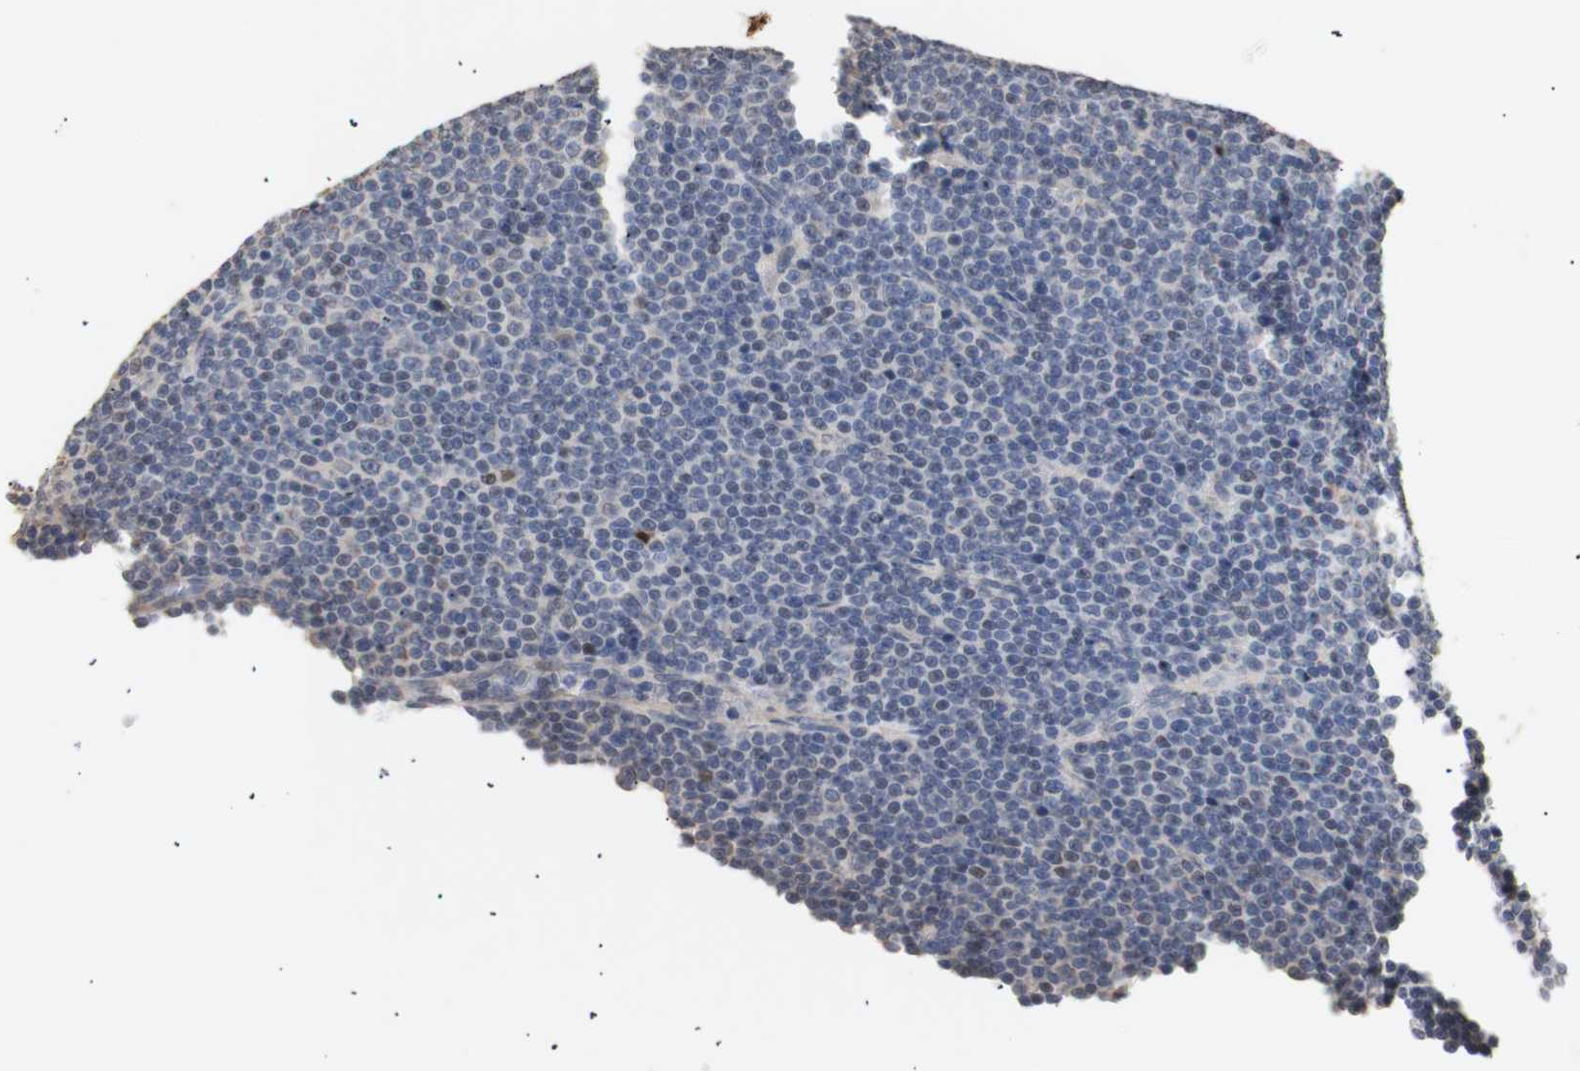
{"staining": {"intensity": "negative", "quantity": "none", "location": "none"}, "tissue": "lymphoma", "cell_type": "Tumor cells", "image_type": "cancer", "snomed": [{"axis": "morphology", "description": "Malignant lymphoma, non-Hodgkin's type, Low grade"}, {"axis": "topography", "description": "Lymph node"}], "caption": "A micrograph of human low-grade malignant lymphoma, non-Hodgkin's type is negative for staining in tumor cells.", "gene": "FOSB", "patient": {"sex": "female", "age": 67}}